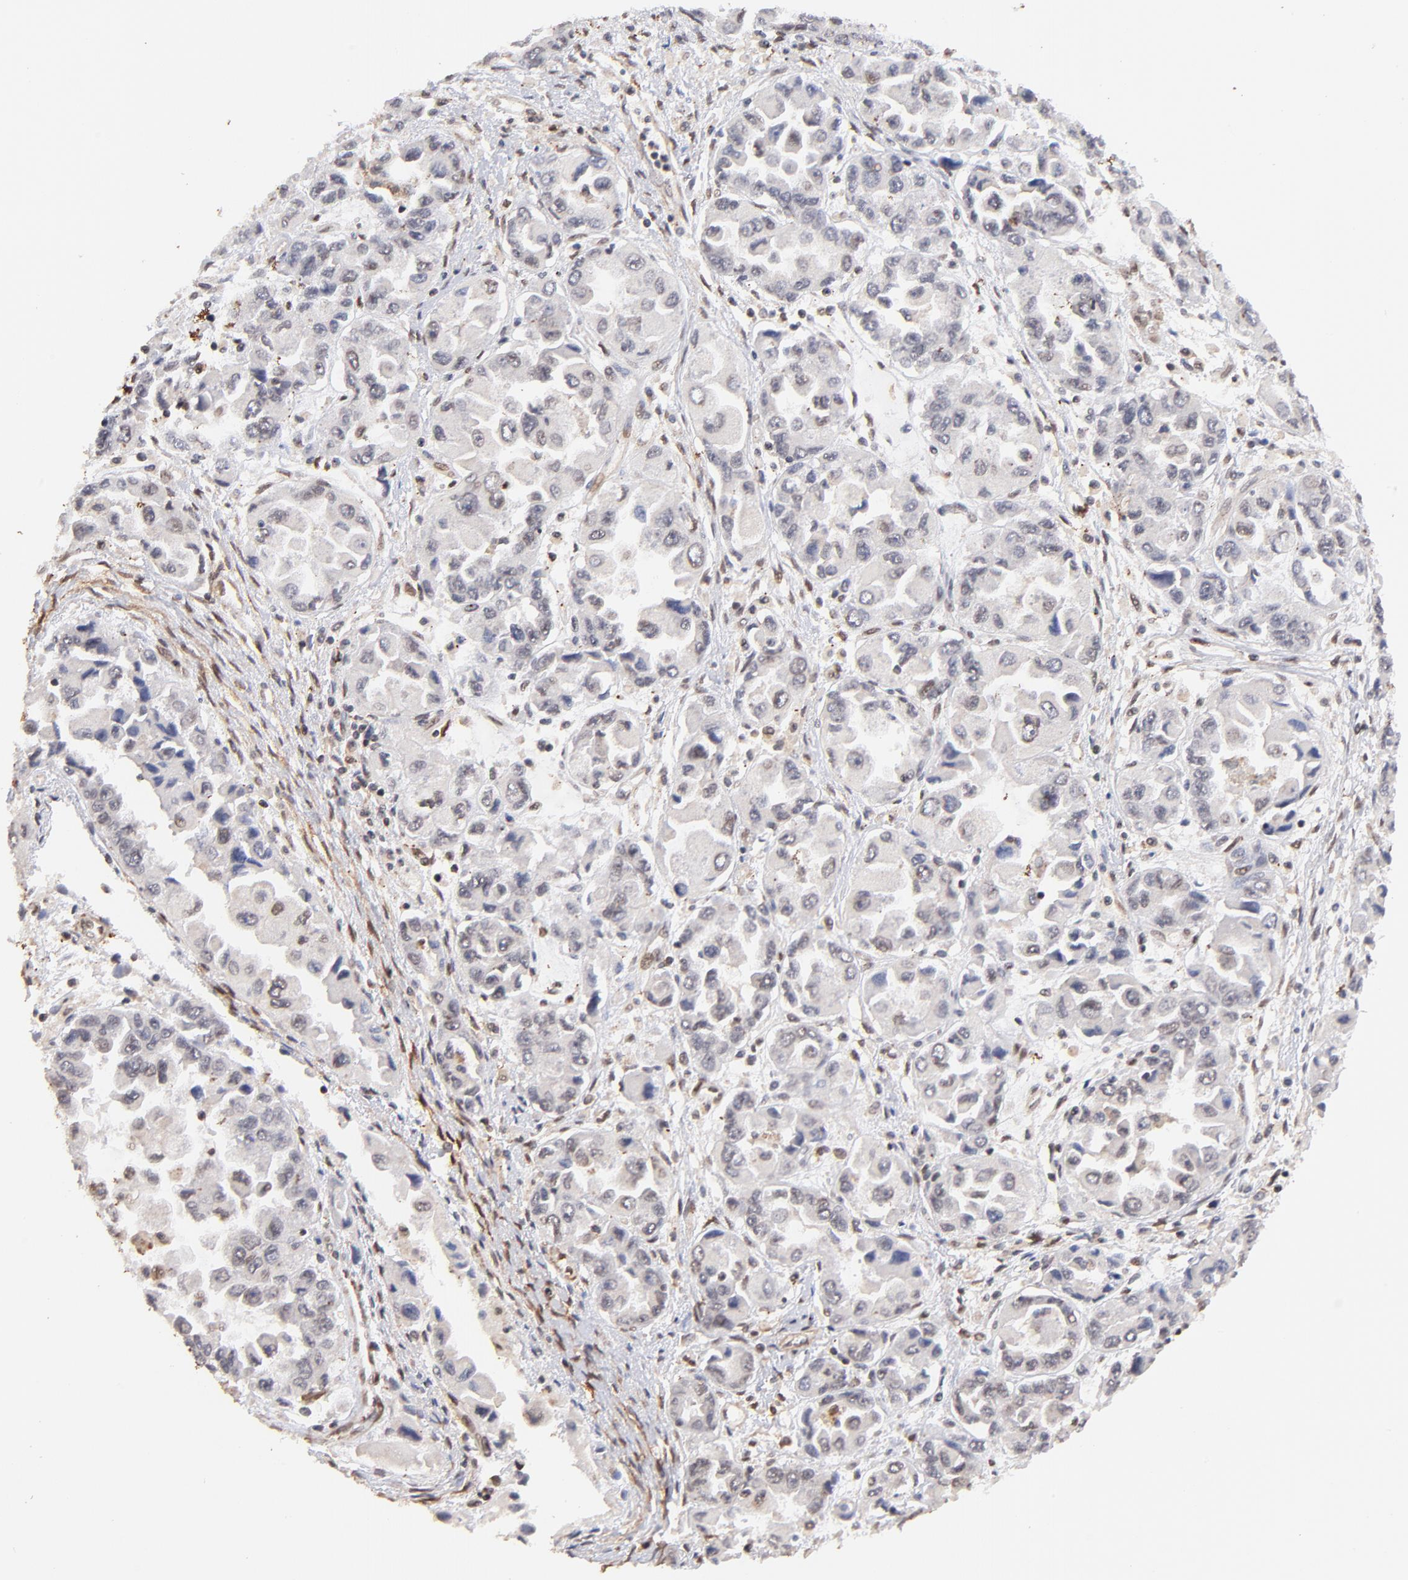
{"staining": {"intensity": "weak", "quantity": "<25%", "location": "nuclear"}, "tissue": "ovarian cancer", "cell_type": "Tumor cells", "image_type": "cancer", "snomed": [{"axis": "morphology", "description": "Cystadenocarcinoma, serous, NOS"}, {"axis": "topography", "description": "Ovary"}], "caption": "A histopathology image of ovarian cancer stained for a protein shows no brown staining in tumor cells.", "gene": "ZFP92", "patient": {"sex": "female", "age": 84}}